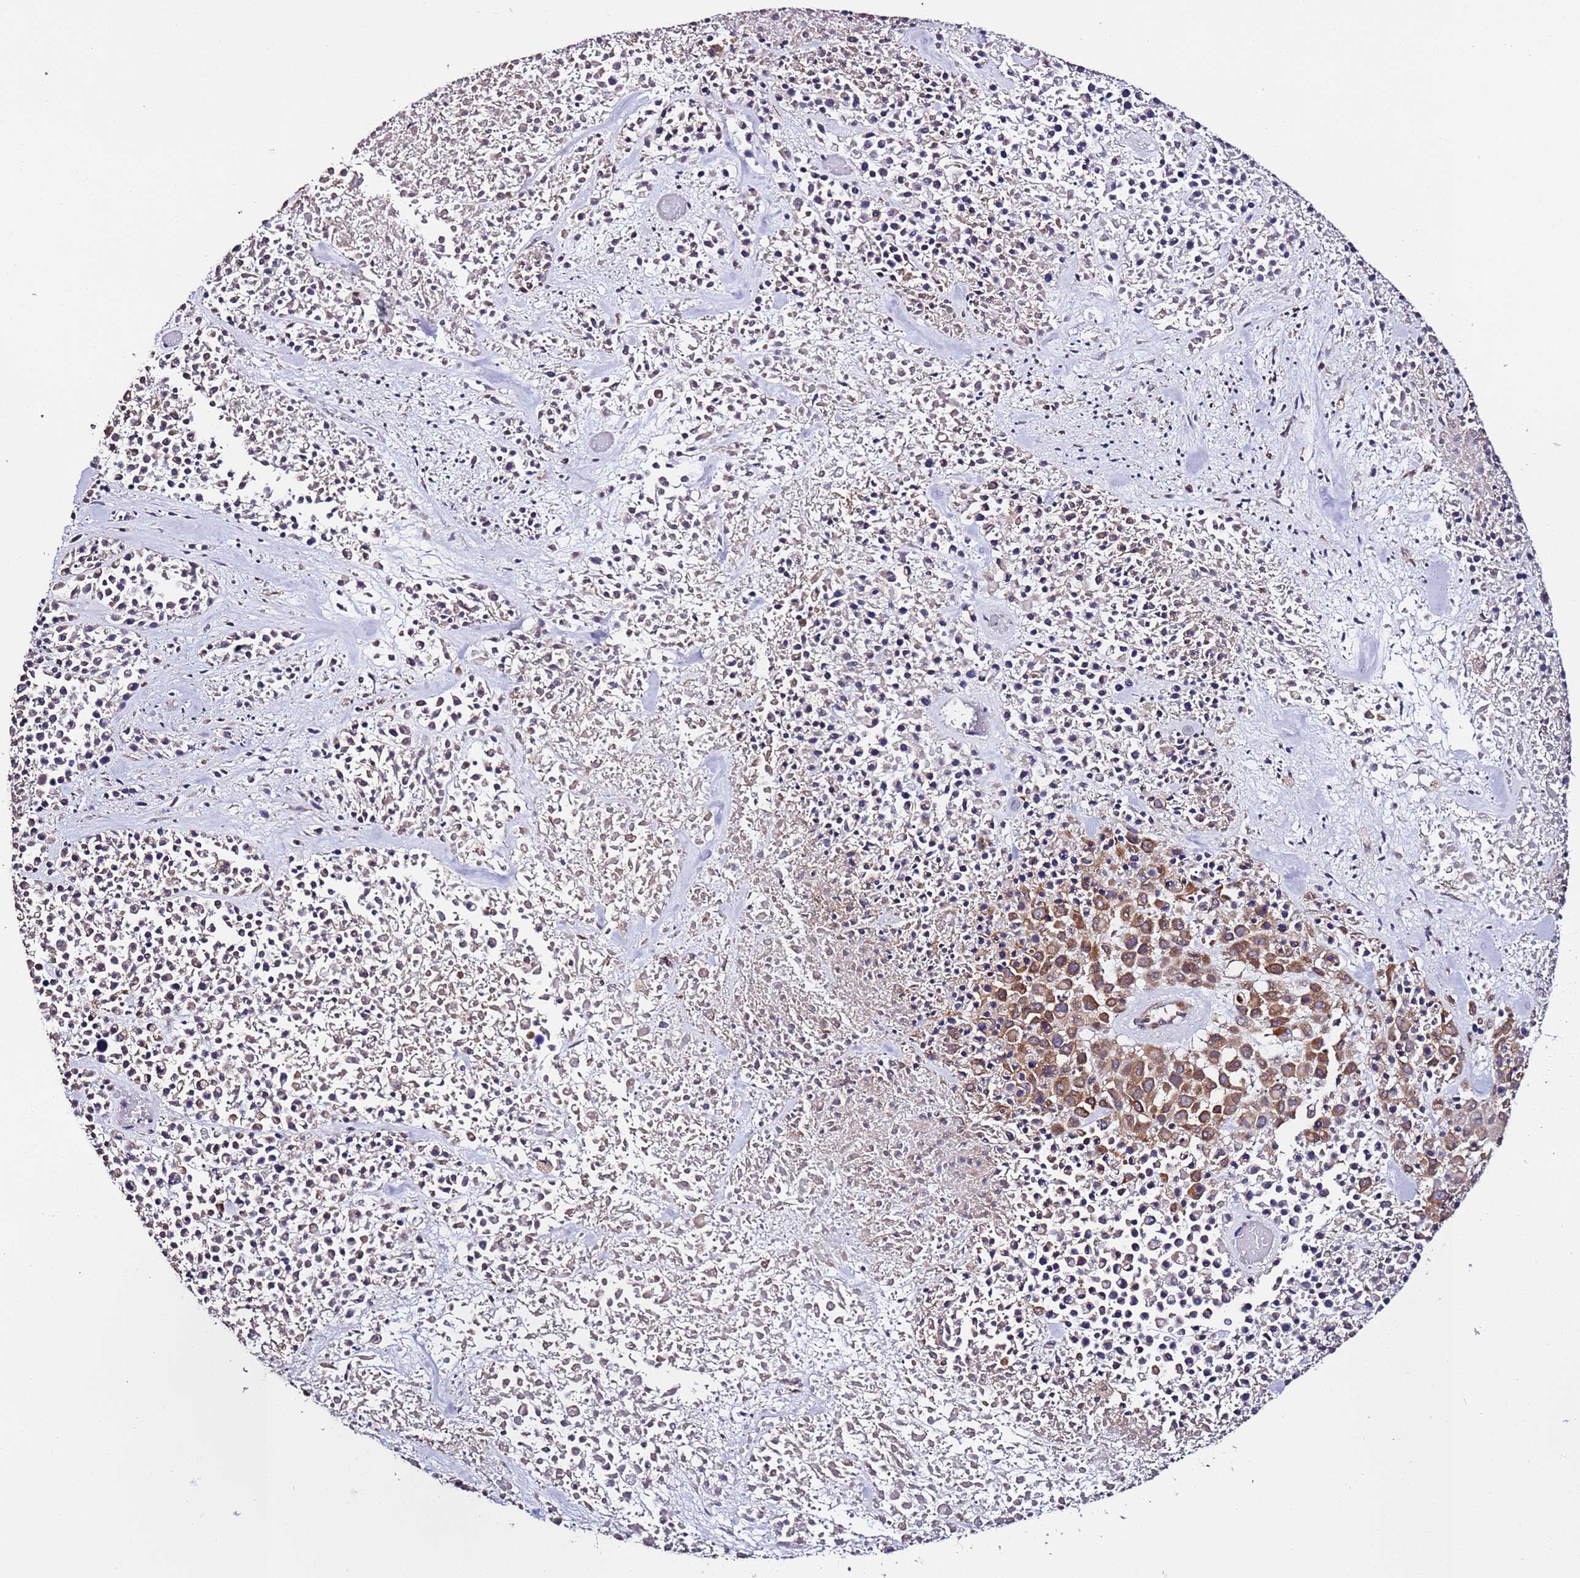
{"staining": {"intensity": "moderate", "quantity": ">75%", "location": "cytoplasmic/membranous"}, "tissue": "melanoma", "cell_type": "Tumor cells", "image_type": "cancer", "snomed": [{"axis": "morphology", "description": "Malignant melanoma, Metastatic site"}, {"axis": "topography", "description": "Skin"}], "caption": "About >75% of tumor cells in human melanoma exhibit moderate cytoplasmic/membranous protein staining as visualized by brown immunohistochemical staining.", "gene": "SLC41A3", "patient": {"sex": "female", "age": 81}}